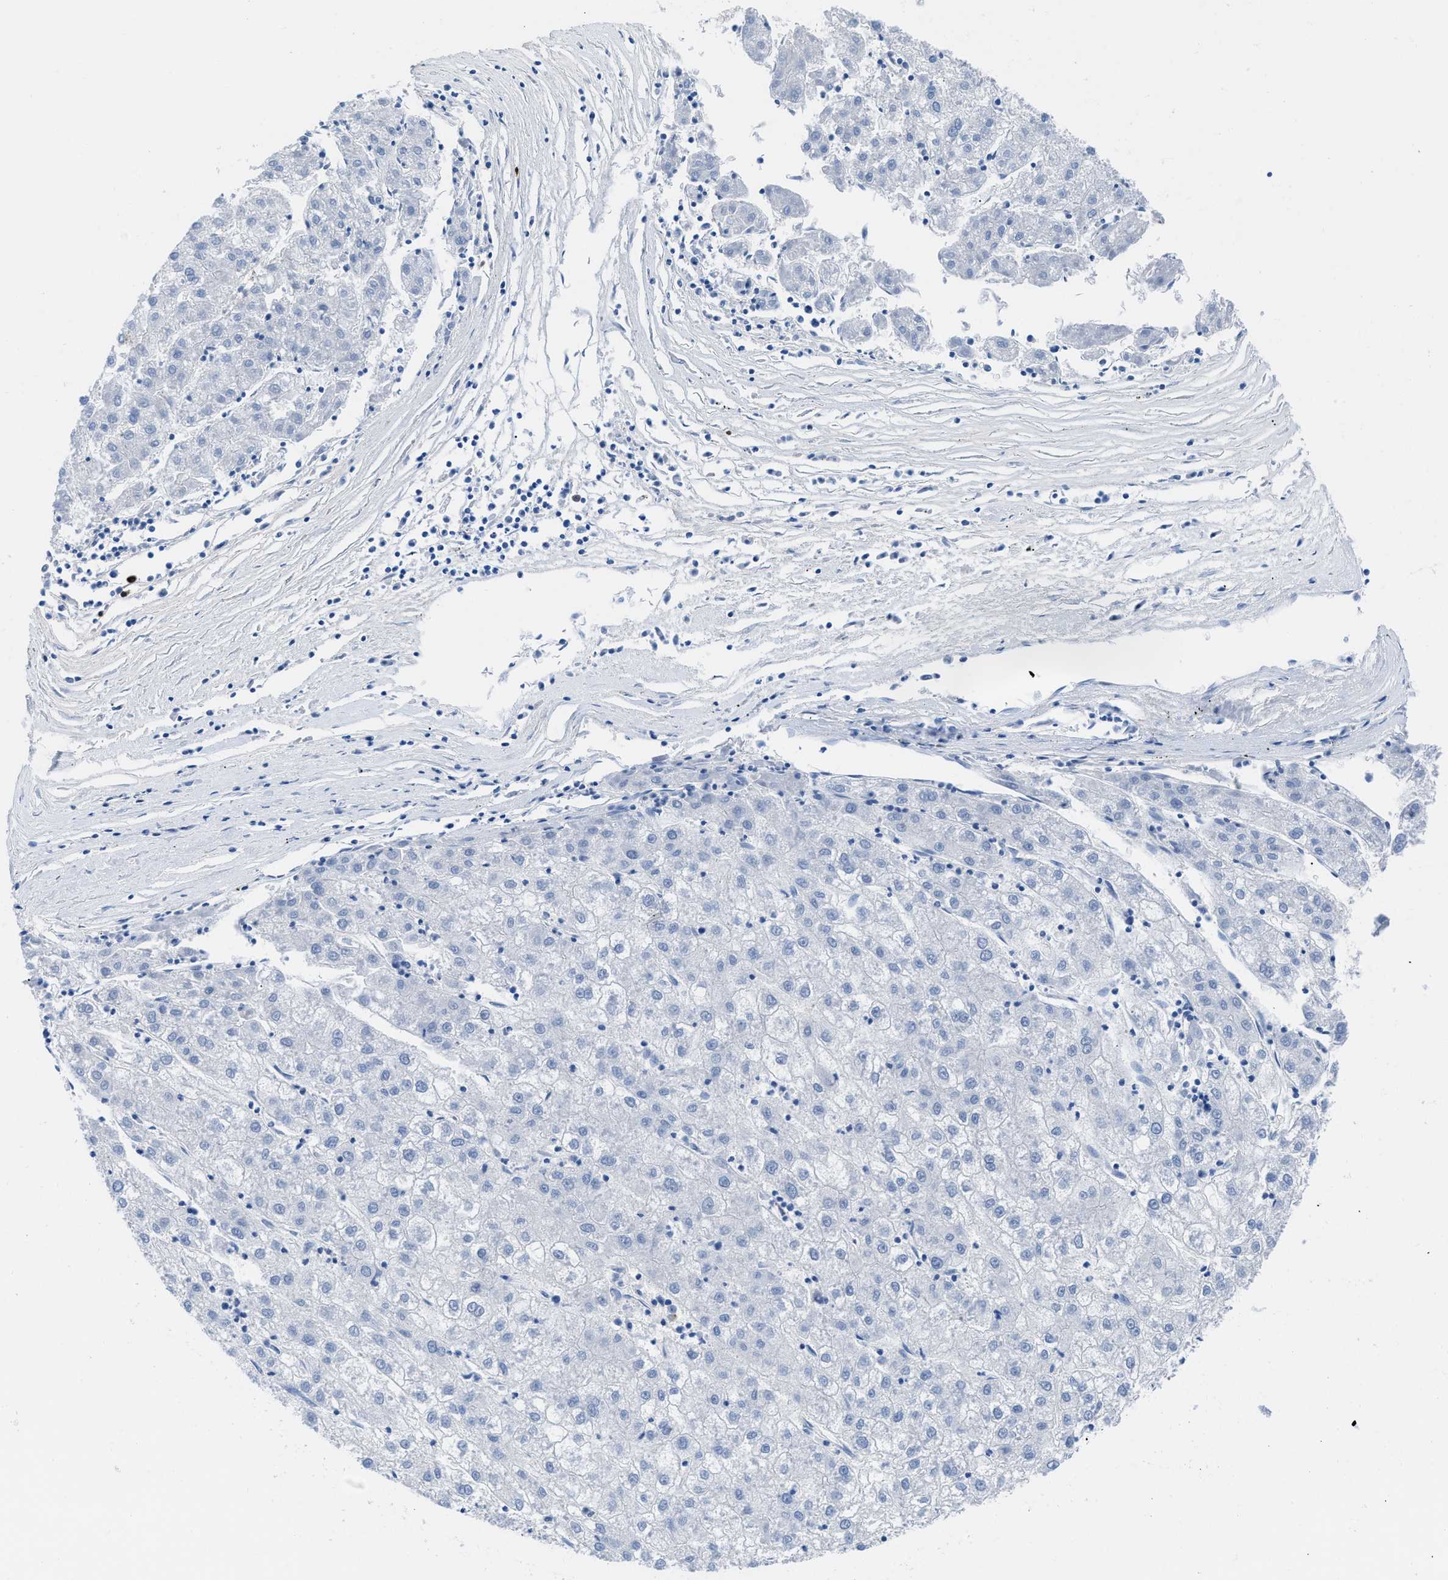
{"staining": {"intensity": "negative", "quantity": "none", "location": "none"}, "tissue": "liver cancer", "cell_type": "Tumor cells", "image_type": "cancer", "snomed": [{"axis": "morphology", "description": "Carcinoma, Hepatocellular, NOS"}, {"axis": "topography", "description": "Liver"}], "caption": "A histopathology image of human liver hepatocellular carcinoma is negative for staining in tumor cells.", "gene": "TCL1A", "patient": {"sex": "male", "age": 72}}